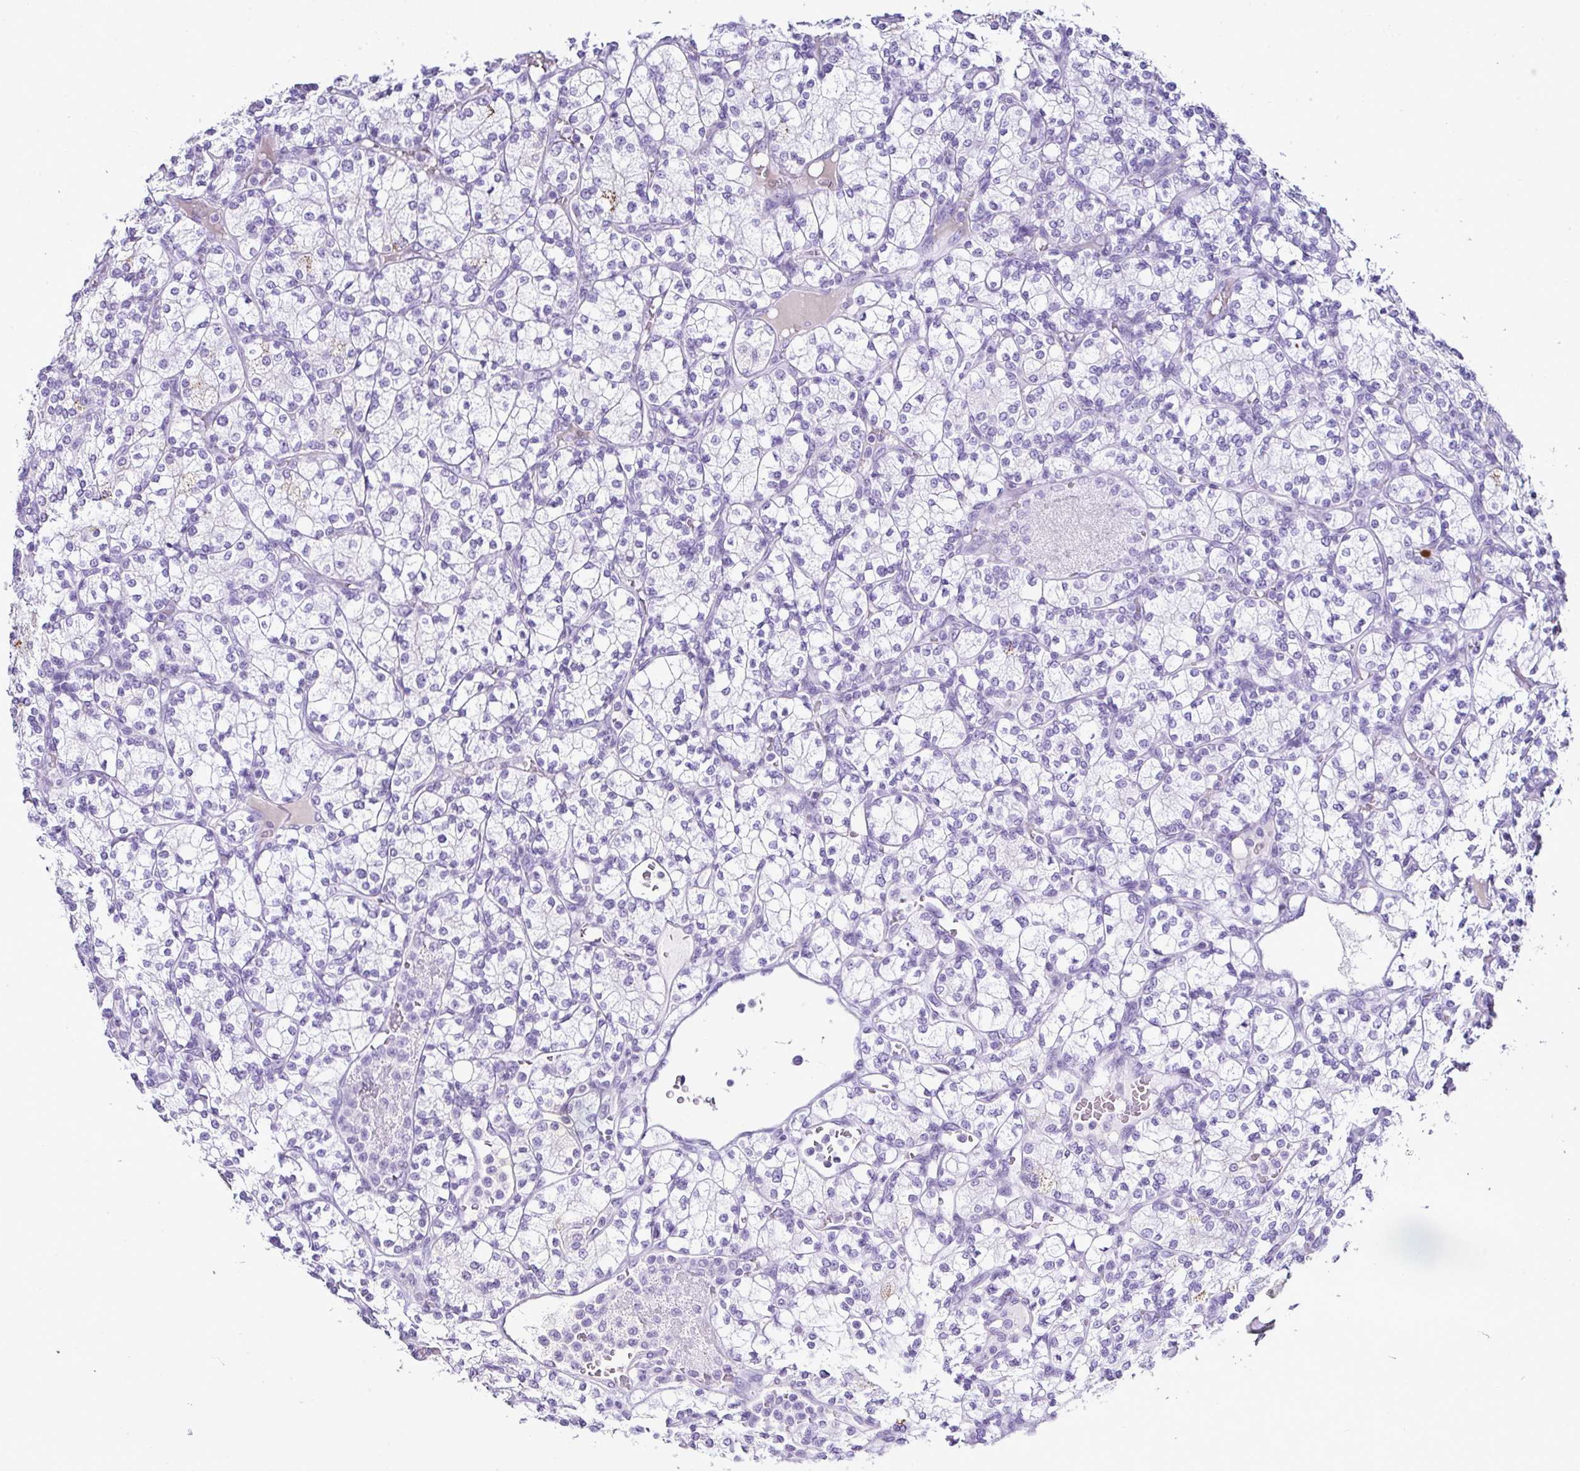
{"staining": {"intensity": "negative", "quantity": "none", "location": "none"}, "tissue": "renal cancer", "cell_type": "Tumor cells", "image_type": "cancer", "snomed": [{"axis": "morphology", "description": "Adenocarcinoma, NOS"}, {"axis": "topography", "description": "Kidney"}], "caption": "Immunohistochemical staining of human renal cancer reveals no significant staining in tumor cells.", "gene": "SERPINB3", "patient": {"sex": "male", "age": 77}}